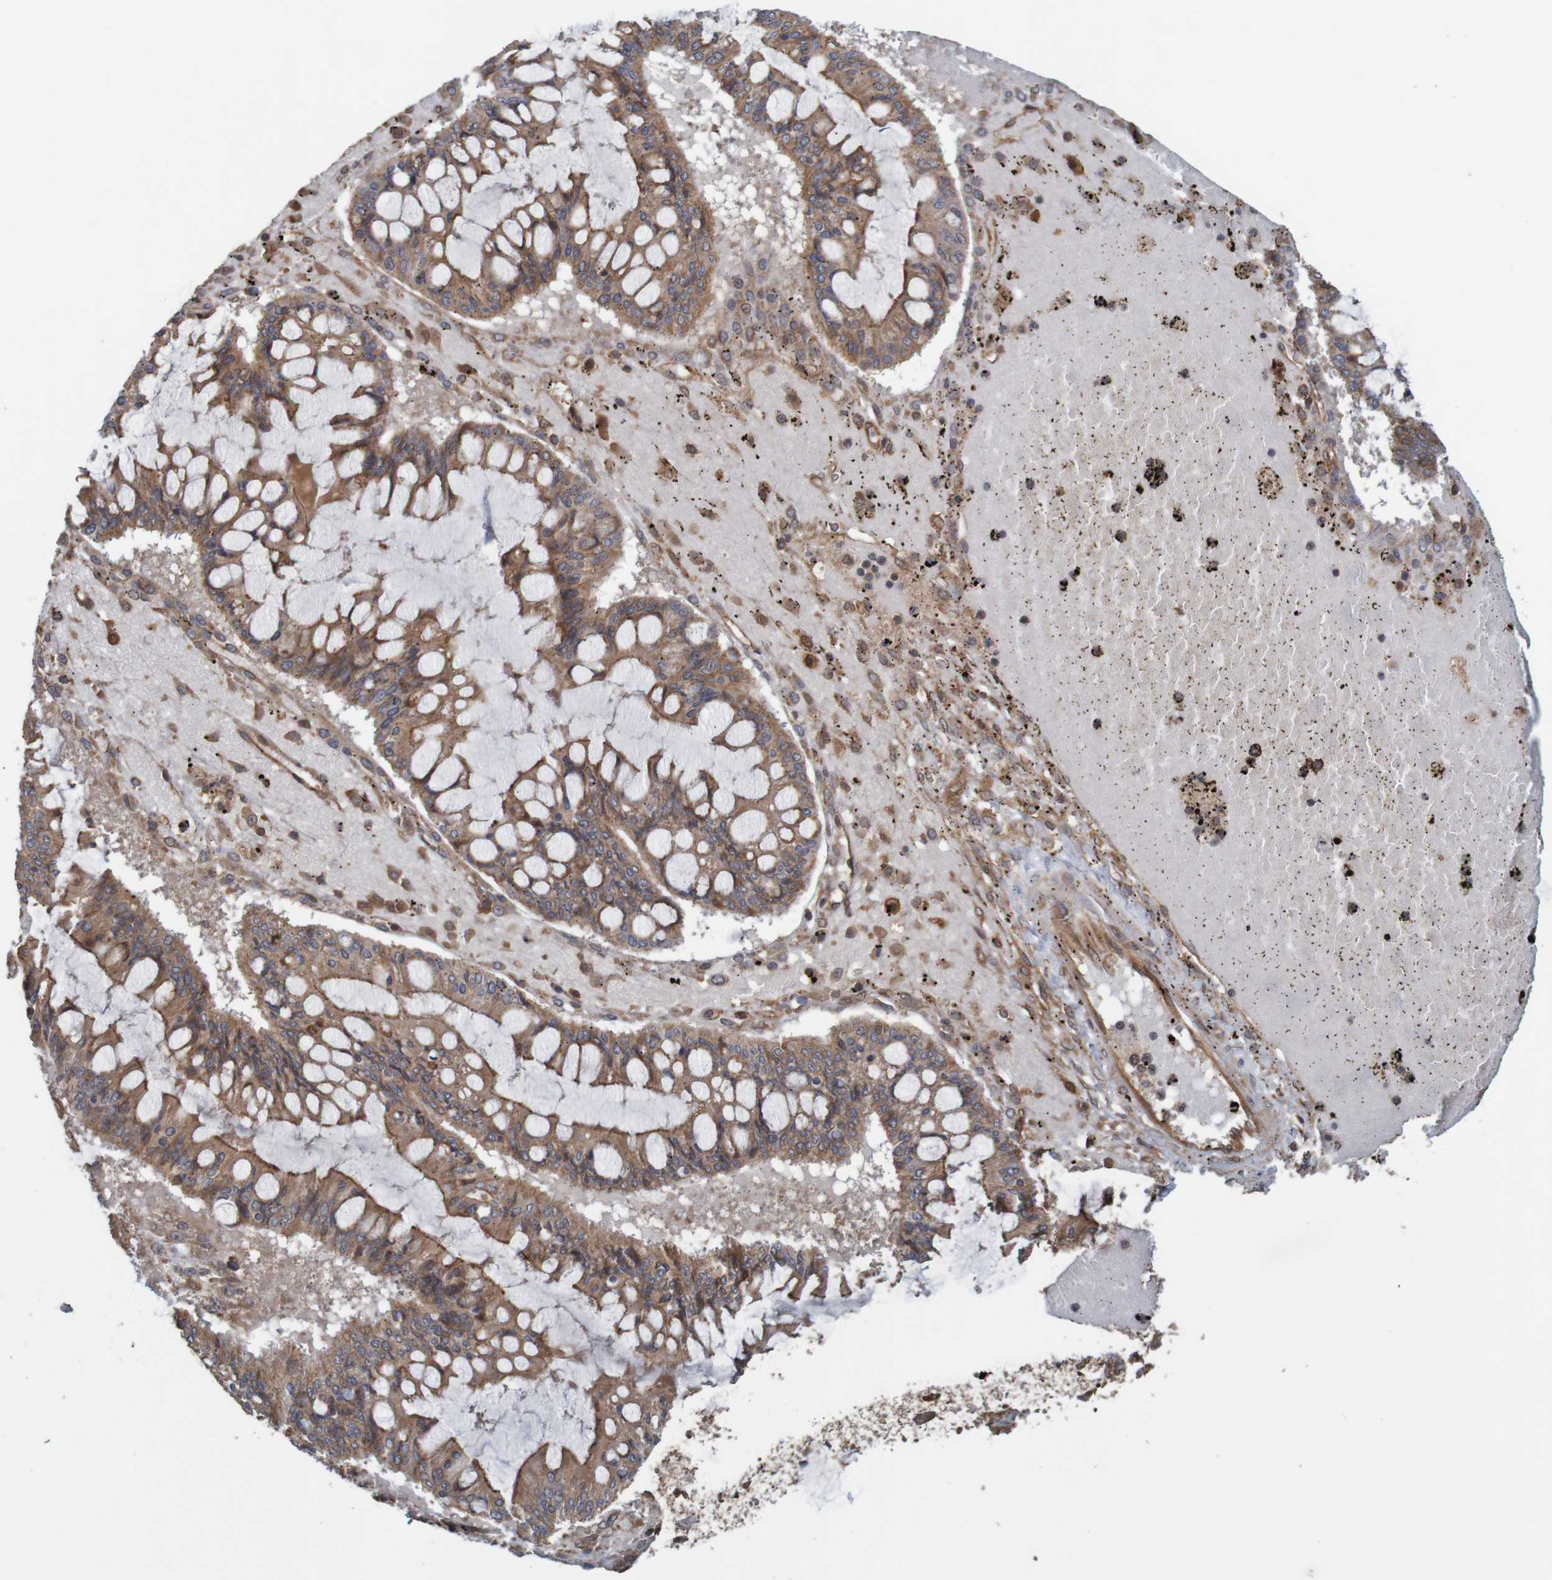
{"staining": {"intensity": "moderate", "quantity": ">75%", "location": "cytoplasmic/membranous"}, "tissue": "ovarian cancer", "cell_type": "Tumor cells", "image_type": "cancer", "snomed": [{"axis": "morphology", "description": "Cystadenocarcinoma, mucinous, NOS"}, {"axis": "topography", "description": "Ovary"}], "caption": "There is medium levels of moderate cytoplasmic/membranous positivity in tumor cells of mucinous cystadenocarcinoma (ovarian), as demonstrated by immunohistochemical staining (brown color).", "gene": "ARHGEF11", "patient": {"sex": "female", "age": 73}}